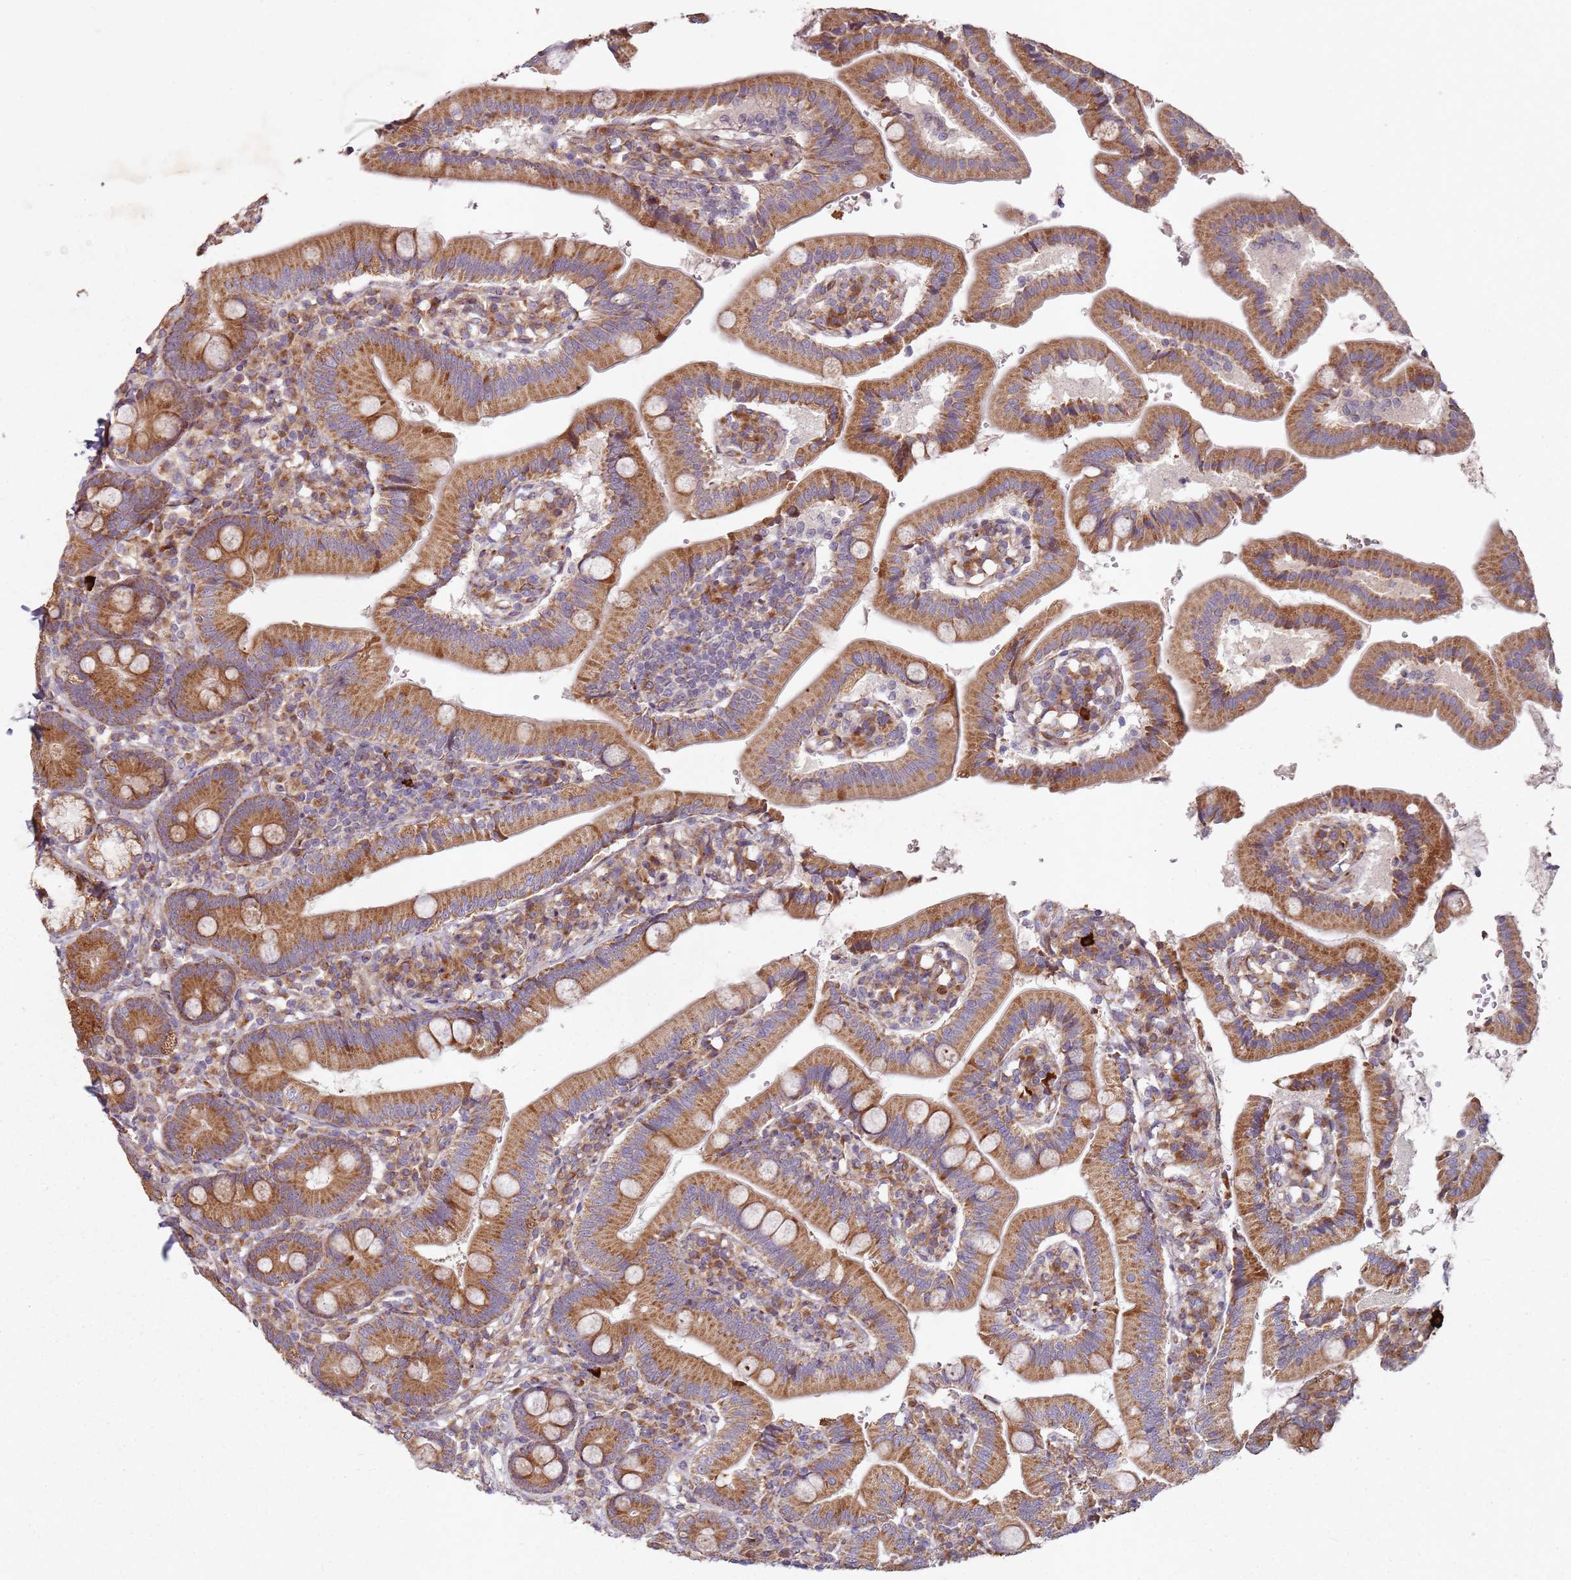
{"staining": {"intensity": "strong", "quantity": ">75%", "location": "cytoplasmic/membranous"}, "tissue": "duodenum", "cell_type": "Glandular cells", "image_type": "normal", "snomed": [{"axis": "morphology", "description": "Normal tissue, NOS"}, {"axis": "topography", "description": "Duodenum"}], "caption": "Immunohistochemical staining of benign duodenum demonstrates strong cytoplasmic/membranous protein staining in about >75% of glandular cells.", "gene": "ARFRP1", "patient": {"sex": "female", "age": 67}}